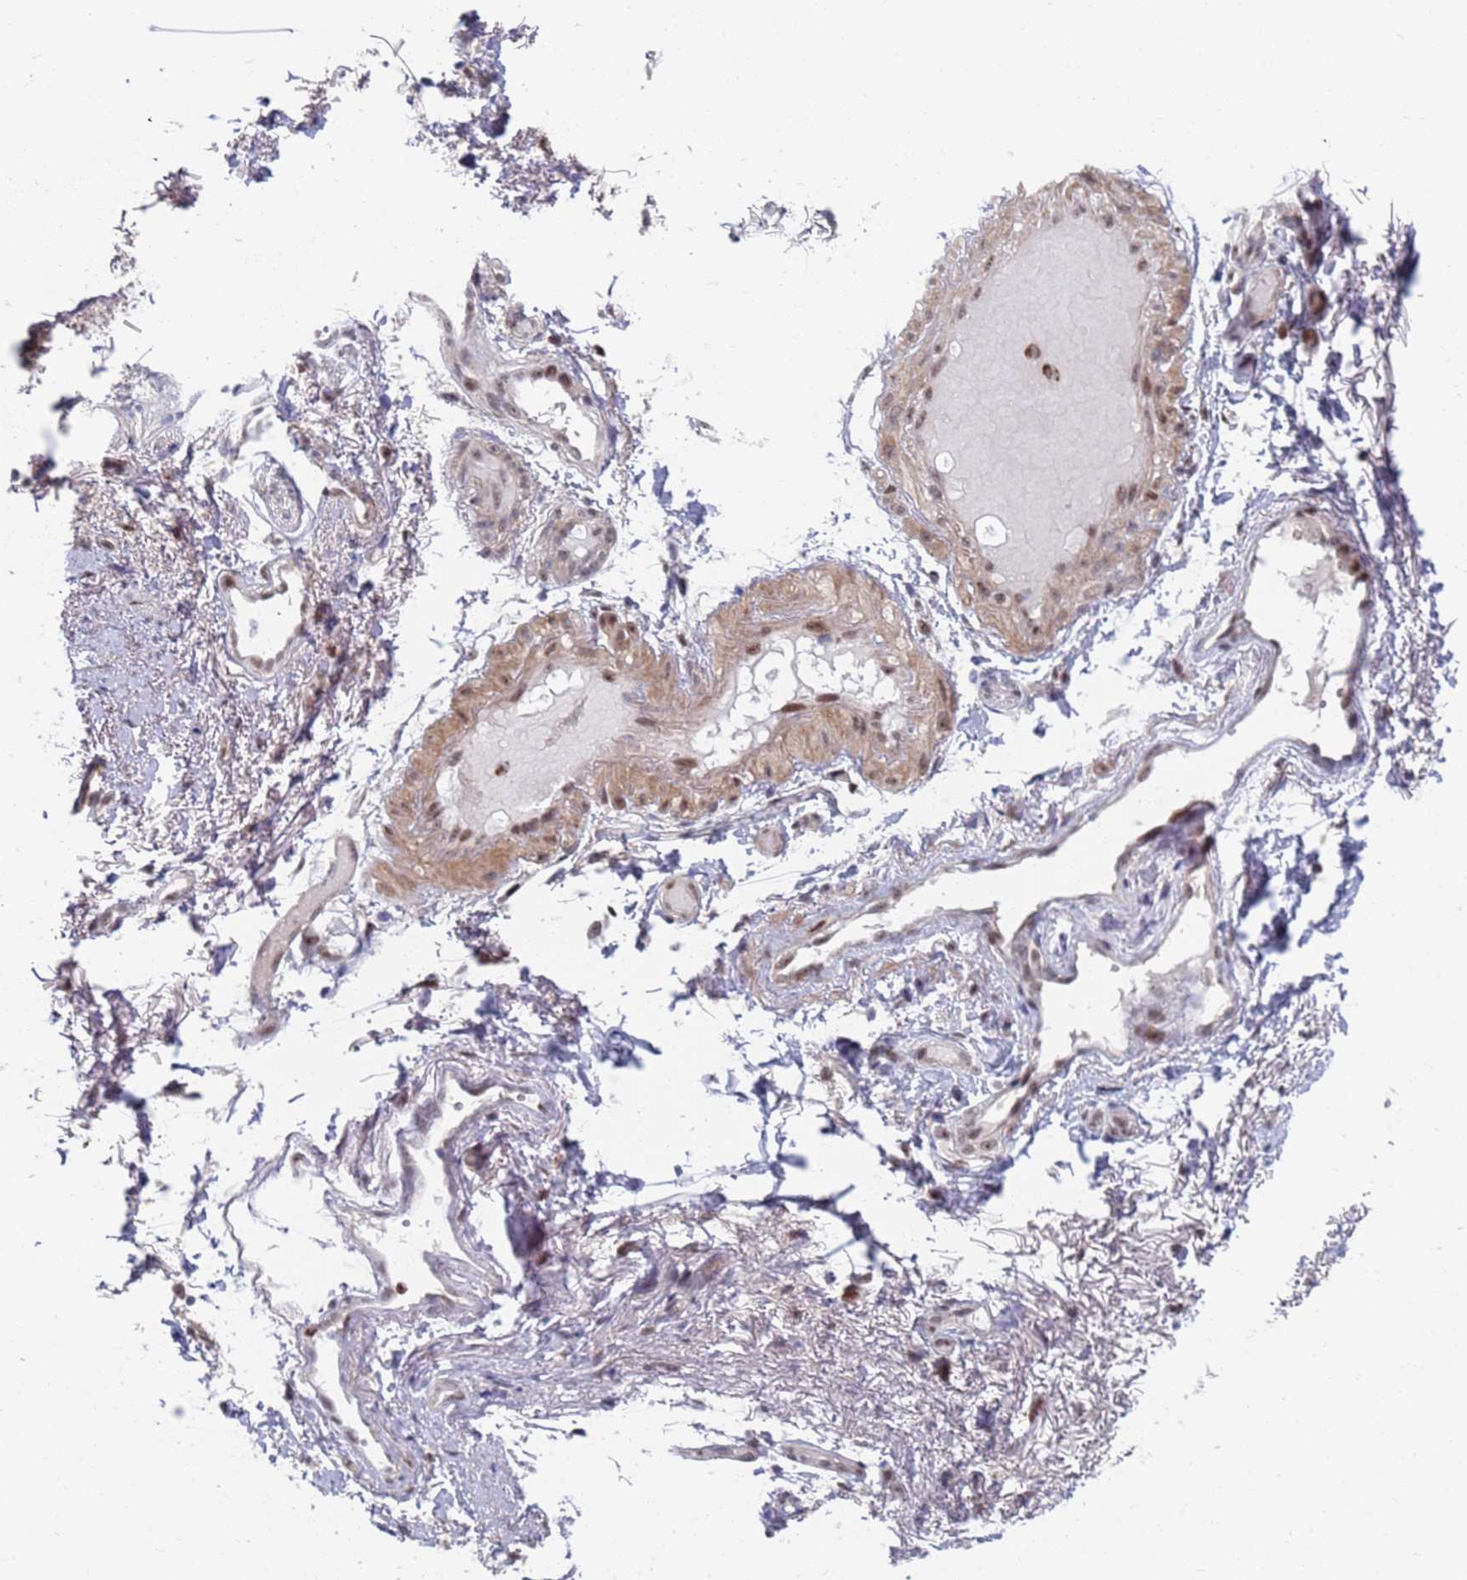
{"staining": {"intensity": "negative", "quantity": "none", "location": "none"}, "tissue": "adipose tissue", "cell_type": "Adipocytes", "image_type": "normal", "snomed": [{"axis": "morphology", "description": "Normal tissue, NOS"}, {"axis": "morphology", "description": "Basal cell carcinoma"}, {"axis": "topography", "description": "Cartilage tissue"}, {"axis": "topography", "description": "Nasopharynx"}, {"axis": "topography", "description": "Oral tissue"}], "caption": "The IHC micrograph has no significant positivity in adipocytes of adipose tissue.", "gene": "RPP25", "patient": {"sex": "female", "age": 77}}